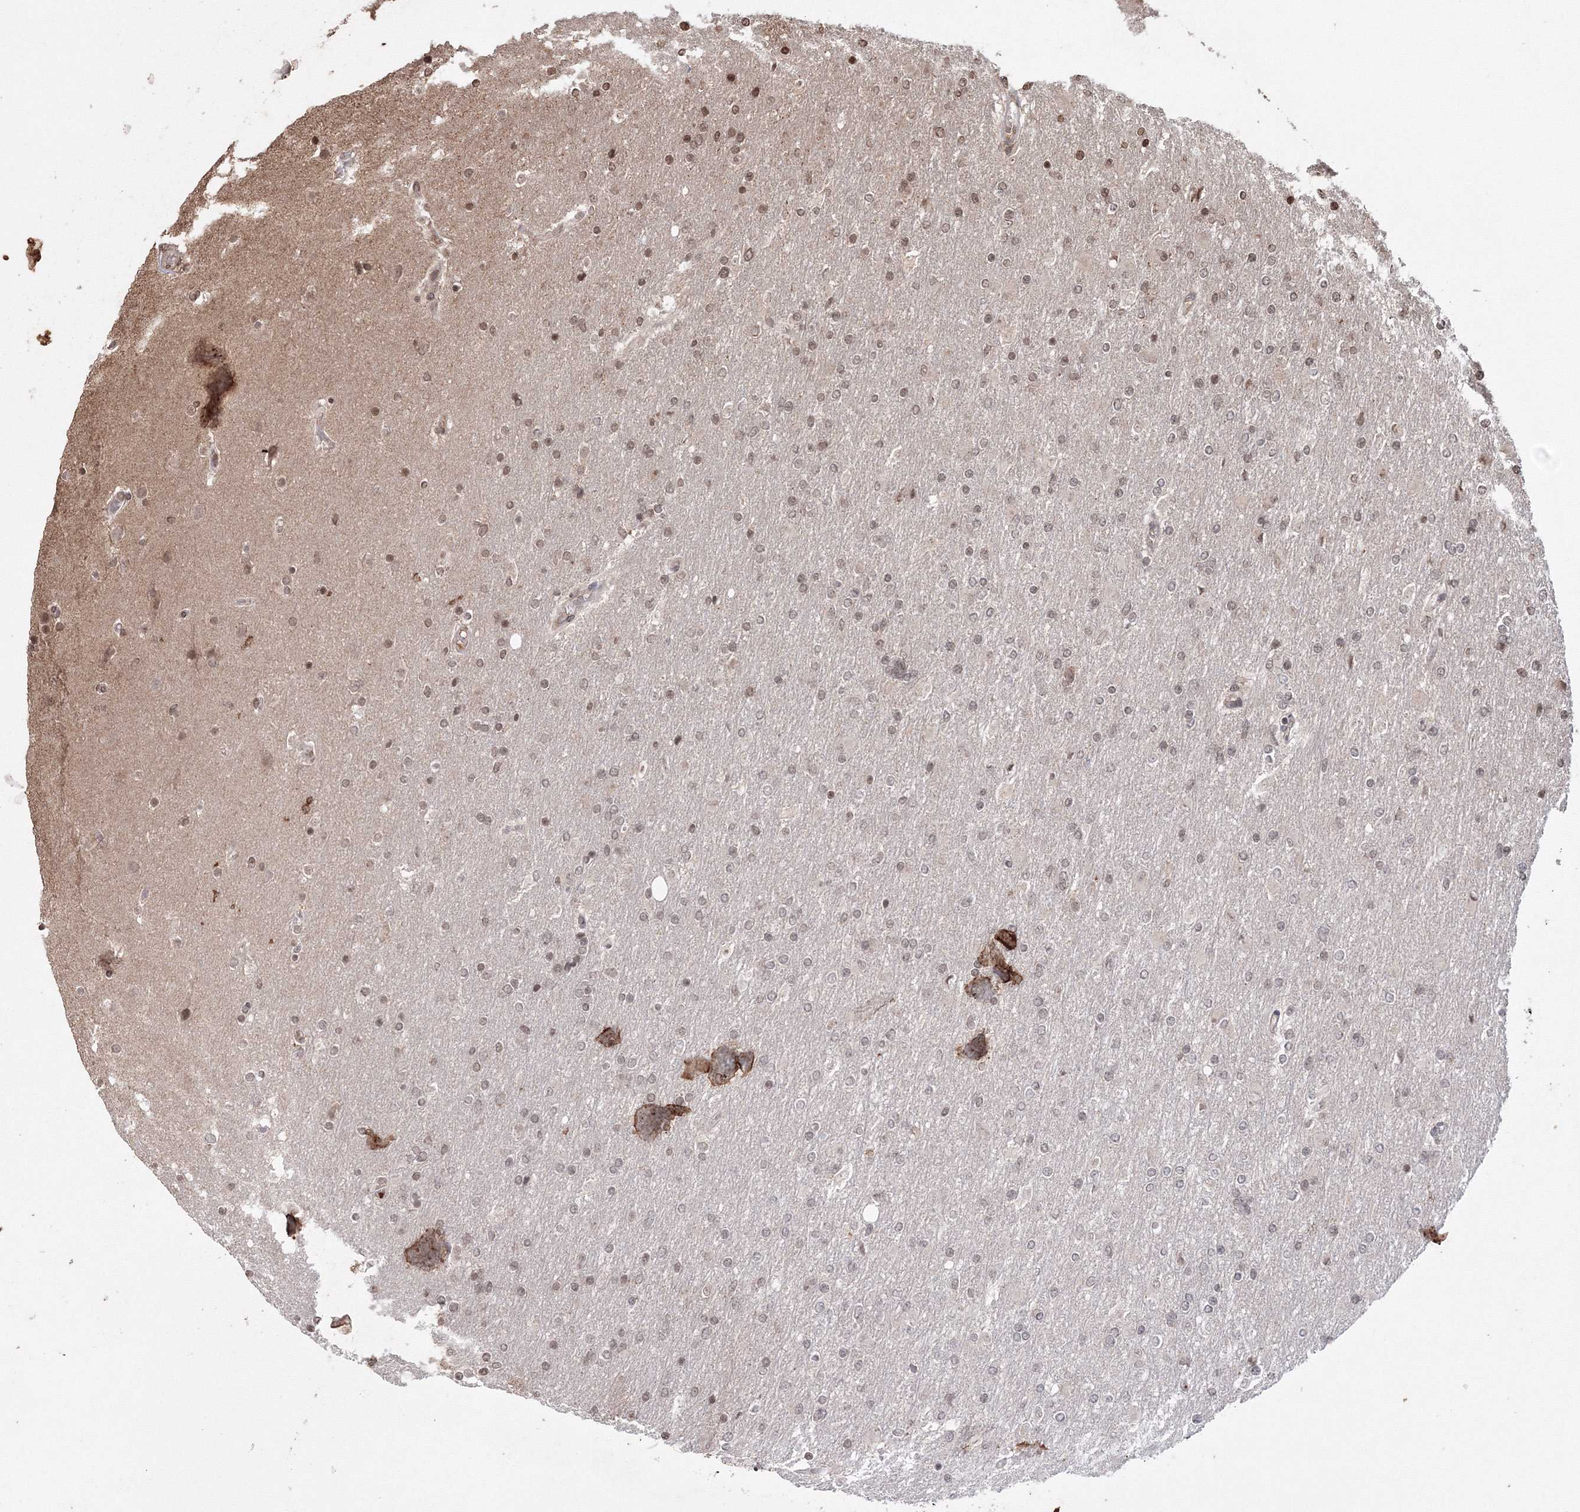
{"staining": {"intensity": "weak", "quantity": "25%-75%", "location": "nuclear"}, "tissue": "glioma", "cell_type": "Tumor cells", "image_type": "cancer", "snomed": [{"axis": "morphology", "description": "Glioma, malignant, High grade"}, {"axis": "topography", "description": "Cerebral cortex"}], "caption": "The photomicrograph displays staining of glioma, revealing weak nuclear protein expression (brown color) within tumor cells. Using DAB (brown) and hematoxylin (blue) stains, captured at high magnification using brightfield microscopy.", "gene": "PEX13", "patient": {"sex": "female", "age": 36}}